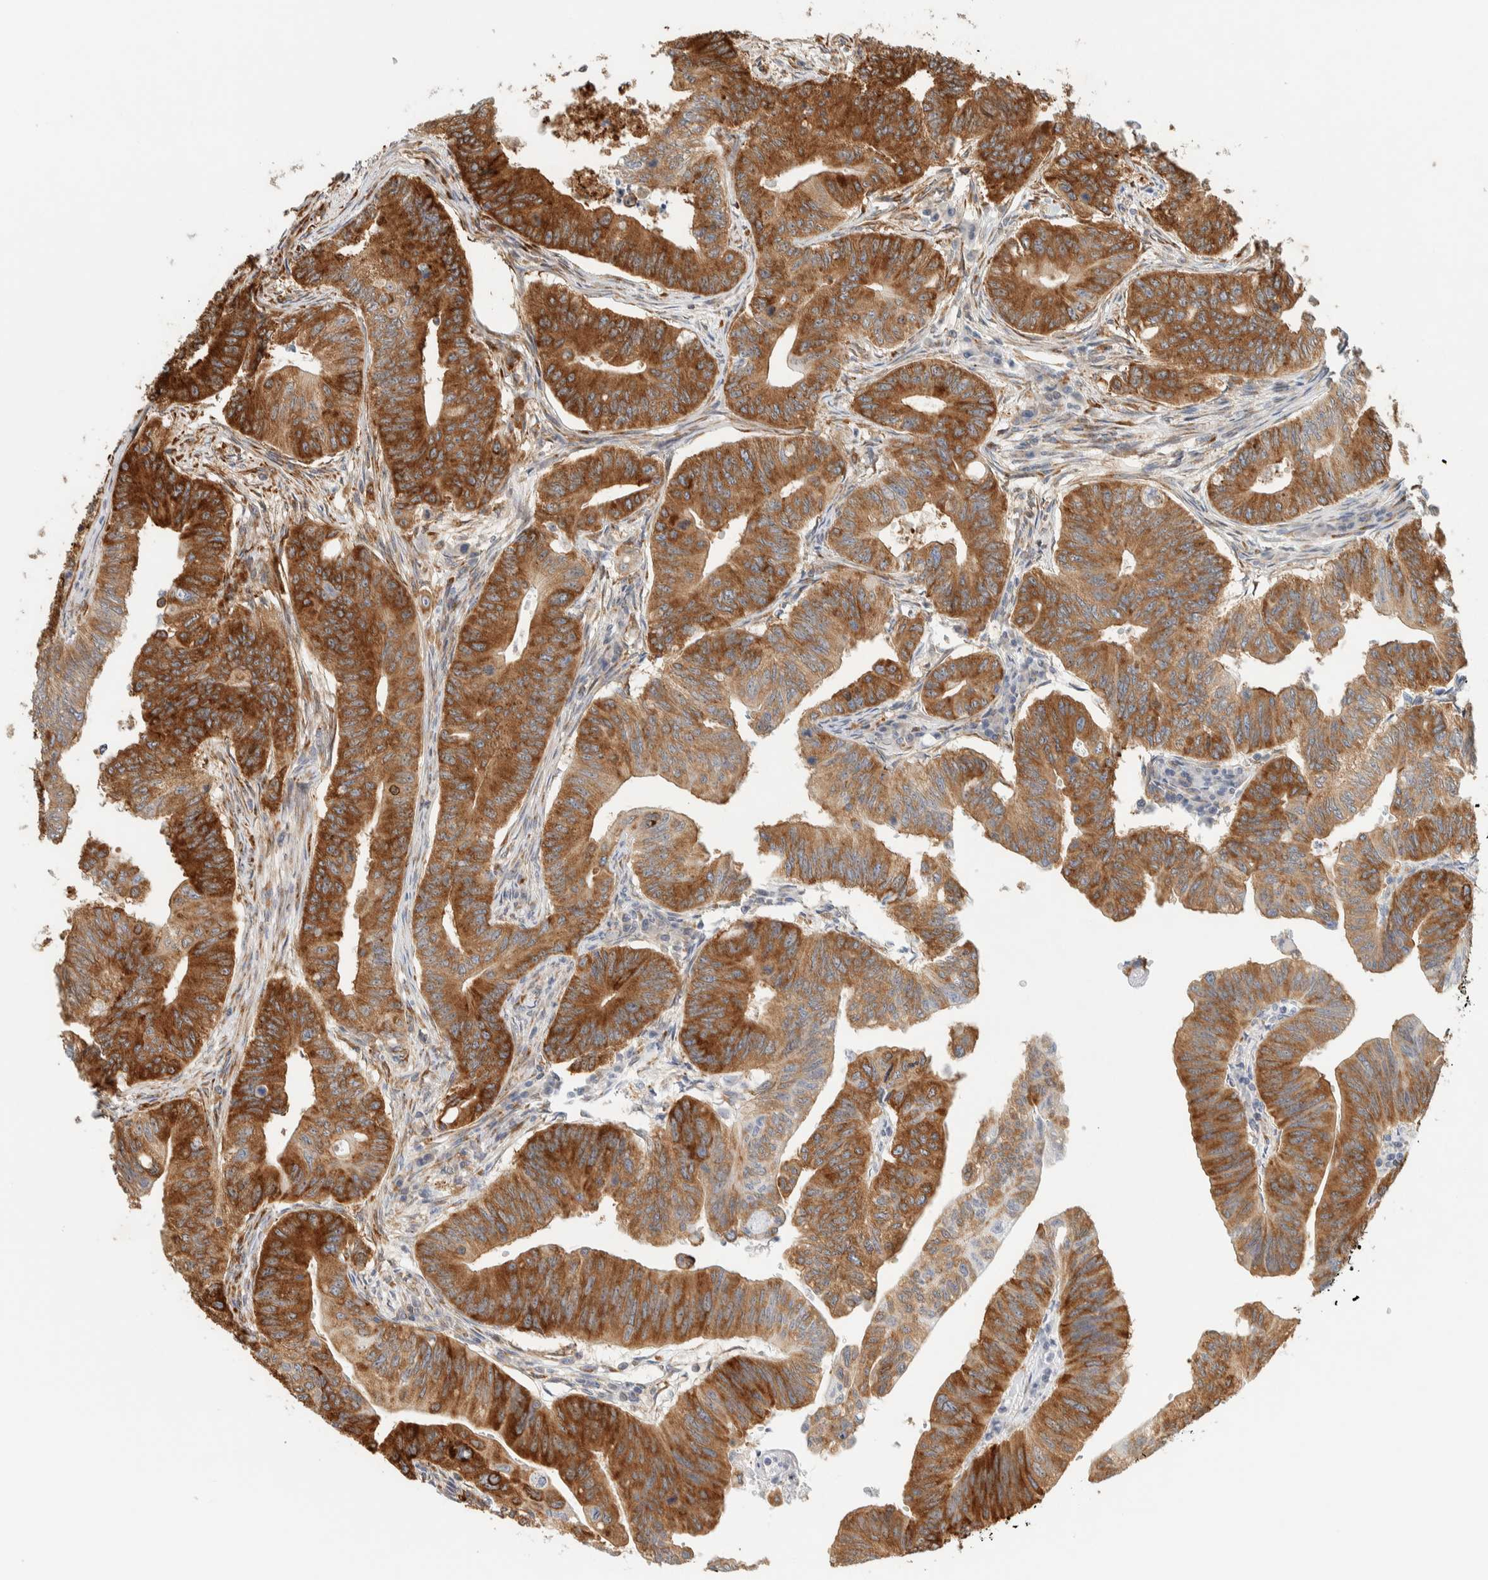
{"staining": {"intensity": "strong", "quantity": ">75%", "location": "cytoplasmic/membranous"}, "tissue": "colorectal cancer", "cell_type": "Tumor cells", "image_type": "cancer", "snomed": [{"axis": "morphology", "description": "Adenoma, NOS"}, {"axis": "morphology", "description": "Adenocarcinoma, NOS"}, {"axis": "topography", "description": "Colon"}], "caption": "Human colorectal cancer stained with a brown dye shows strong cytoplasmic/membranous positive staining in about >75% of tumor cells.", "gene": "LLGL2", "patient": {"sex": "male", "age": 79}}